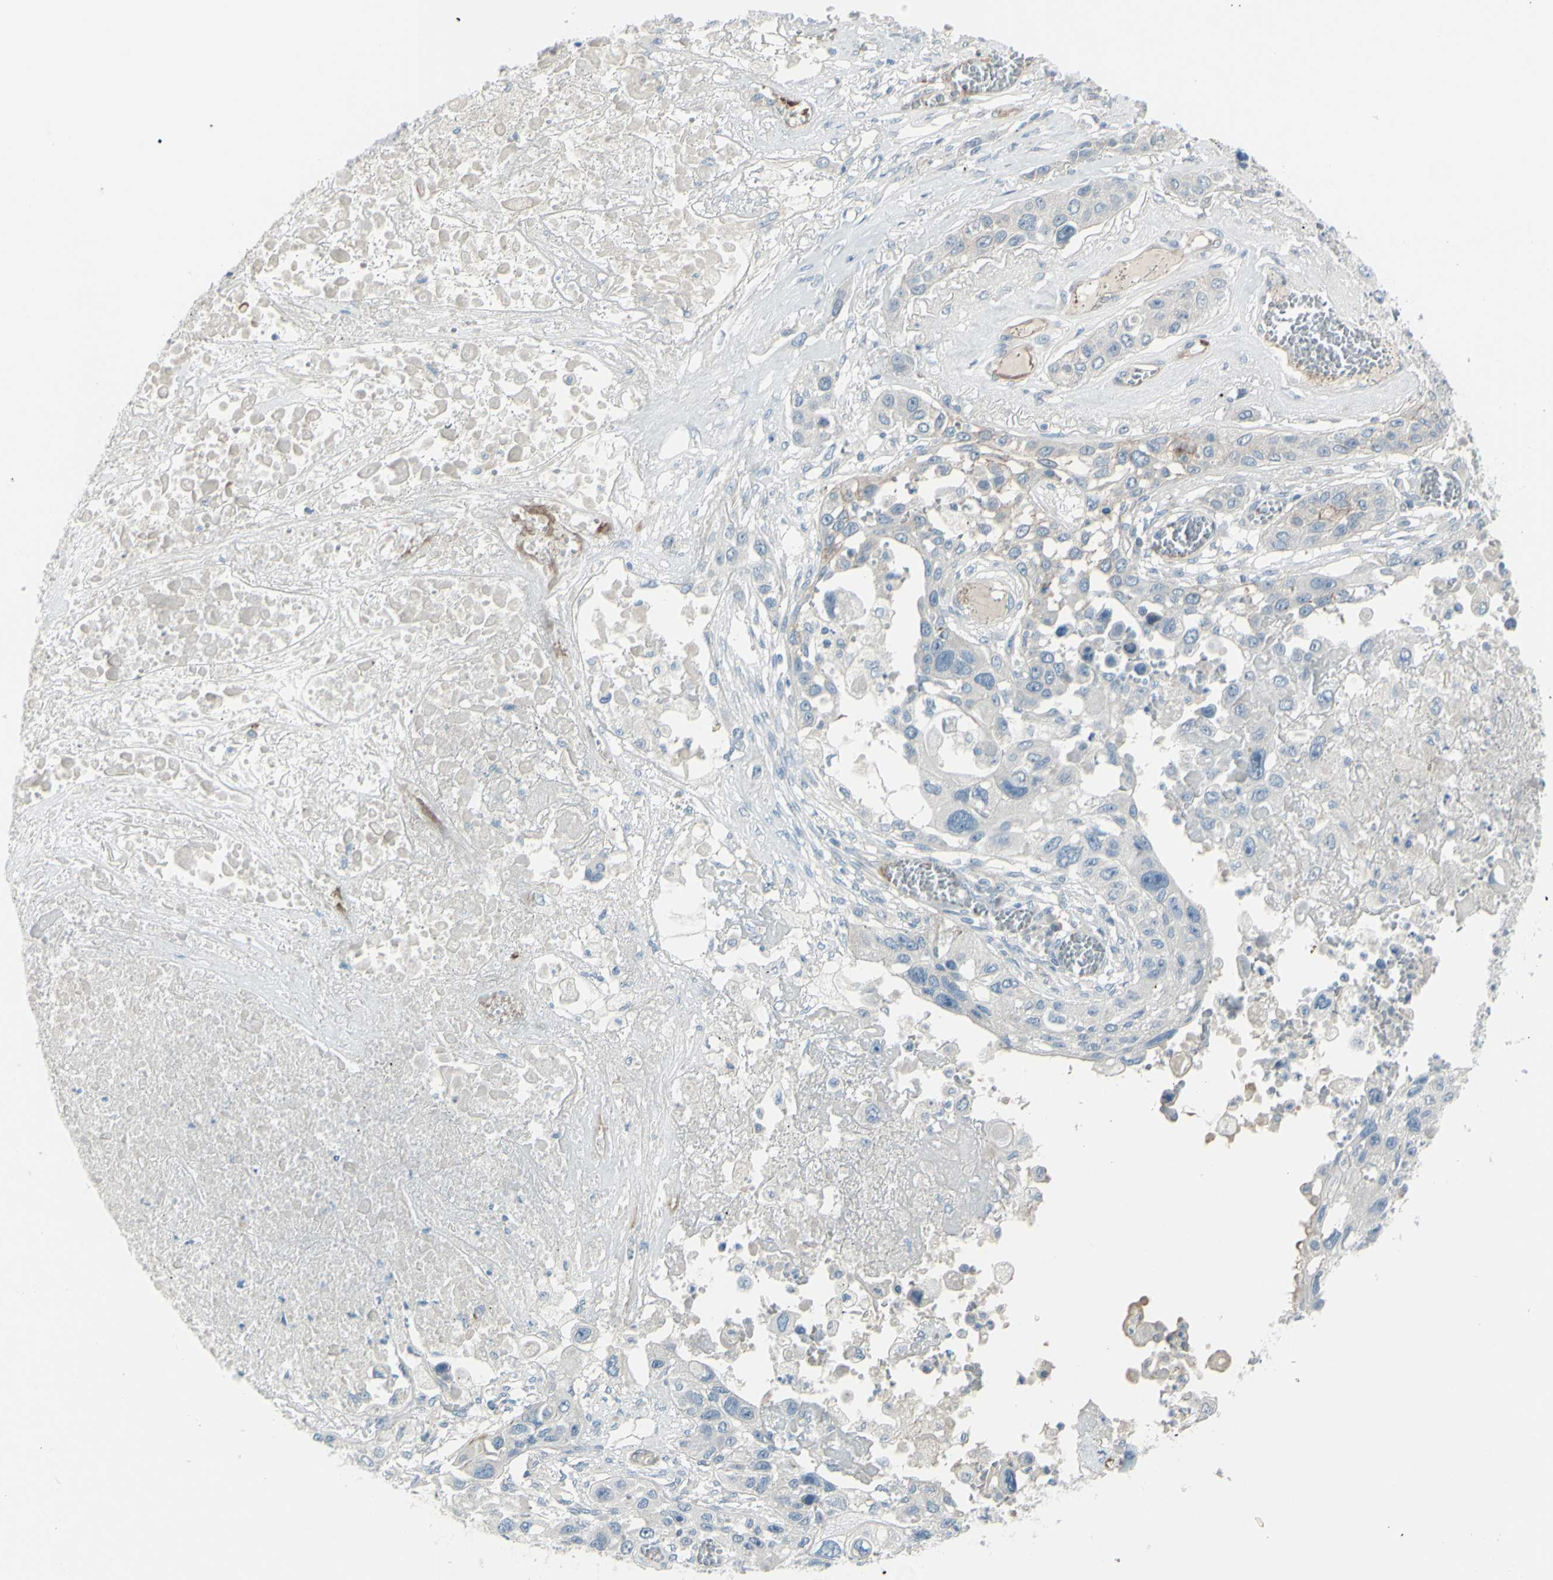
{"staining": {"intensity": "negative", "quantity": "none", "location": "none"}, "tissue": "lung cancer", "cell_type": "Tumor cells", "image_type": "cancer", "snomed": [{"axis": "morphology", "description": "Squamous cell carcinoma, NOS"}, {"axis": "topography", "description": "Lung"}], "caption": "Tumor cells show no significant protein positivity in squamous cell carcinoma (lung).", "gene": "GPR34", "patient": {"sex": "male", "age": 71}}